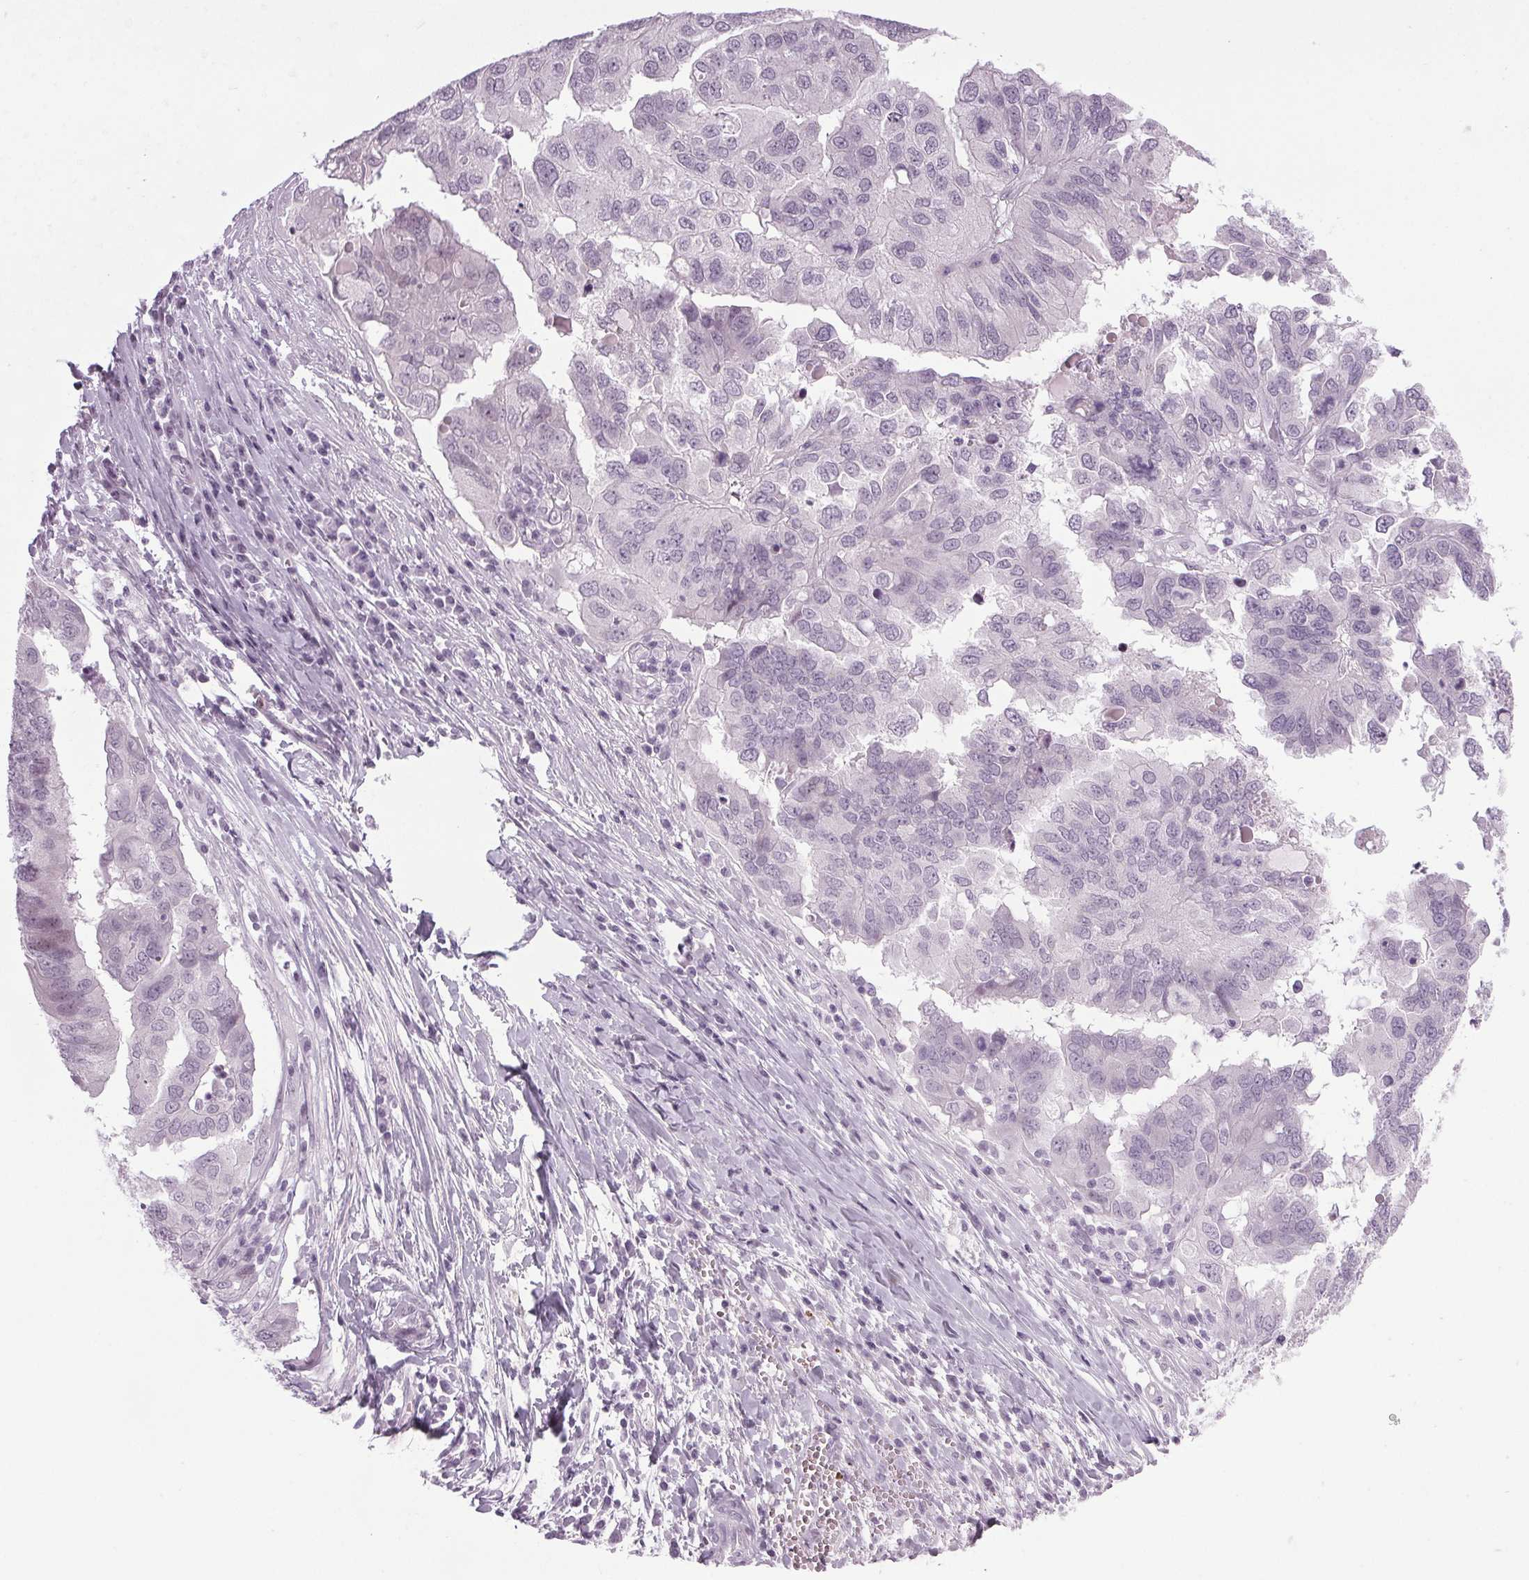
{"staining": {"intensity": "negative", "quantity": "none", "location": "none"}, "tissue": "ovarian cancer", "cell_type": "Tumor cells", "image_type": "cancer", "snomed": [{"axis": "morphology", "description": "Cystadenocarcinoma, serous, NOS"}, {"axis": "topography", "description": "Ovary"}], "caption": "IHC histopathology image of human ovarian serous cystadenocarcinoma stained for a protein (brown), which displays no positivity in tumor cells.", "gene": "IGF2BP1", "patient": {"sex": "female", "age": 79}}